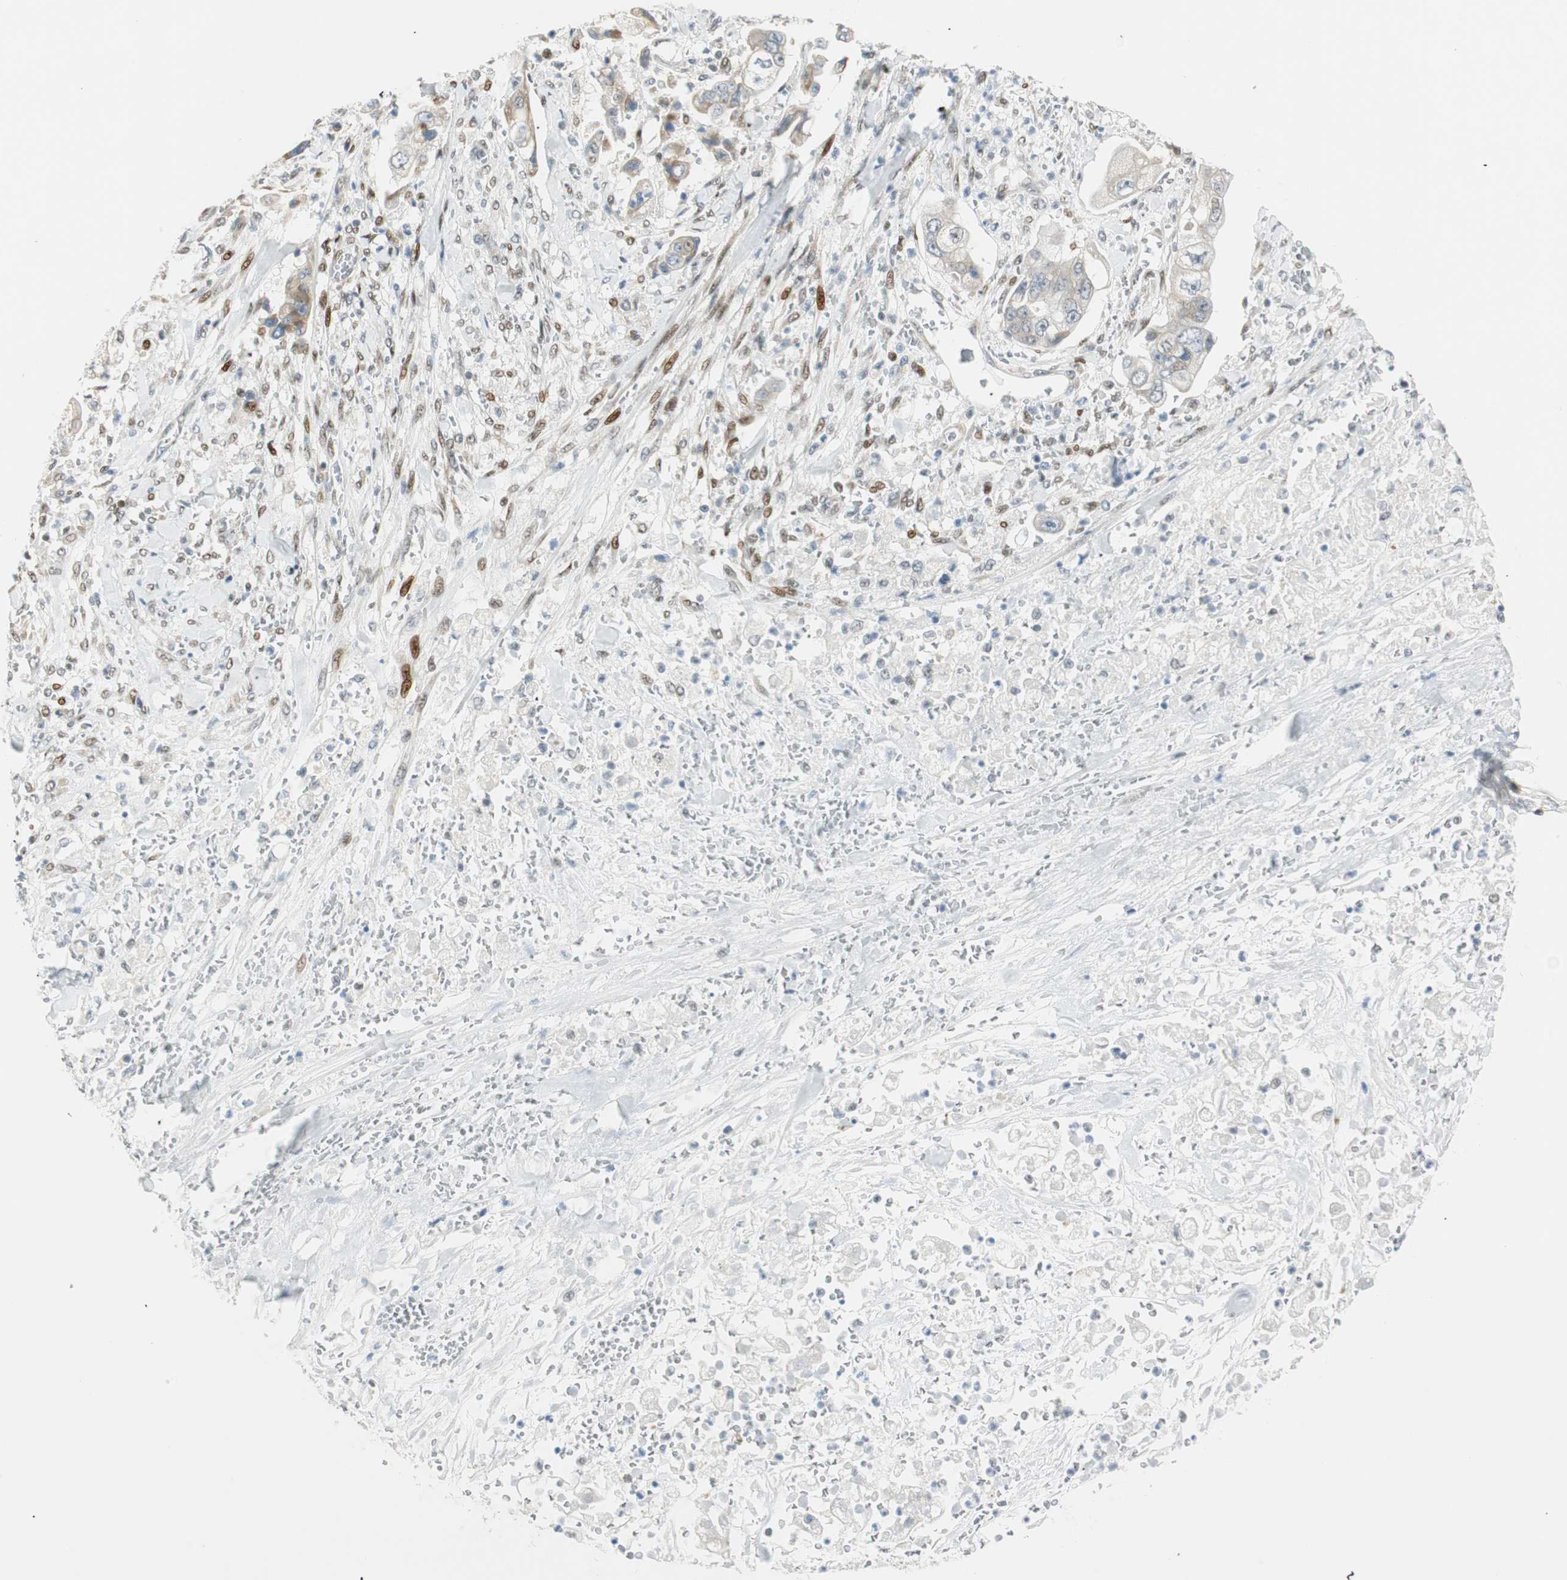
{"staining": {"intensity": "weak", "quantity": "<25%", "location": "cytoplasmic/membranous"}, "tissue": "stomach cancer", "cell_type": "Tumor cells", "image_type": "cancer", "snomed": [{"axis": "morphology", "description": "Adenocarcinoma, NOS"}, {"axis": "topography", "description": "Stomach"}], "caption": "A histopathology image of human stomach cancer (adenocarcinoma) is negative for staining in tumor cells.", "gene": "MSX2", "patient": {"sex": "male", "age": 62}}